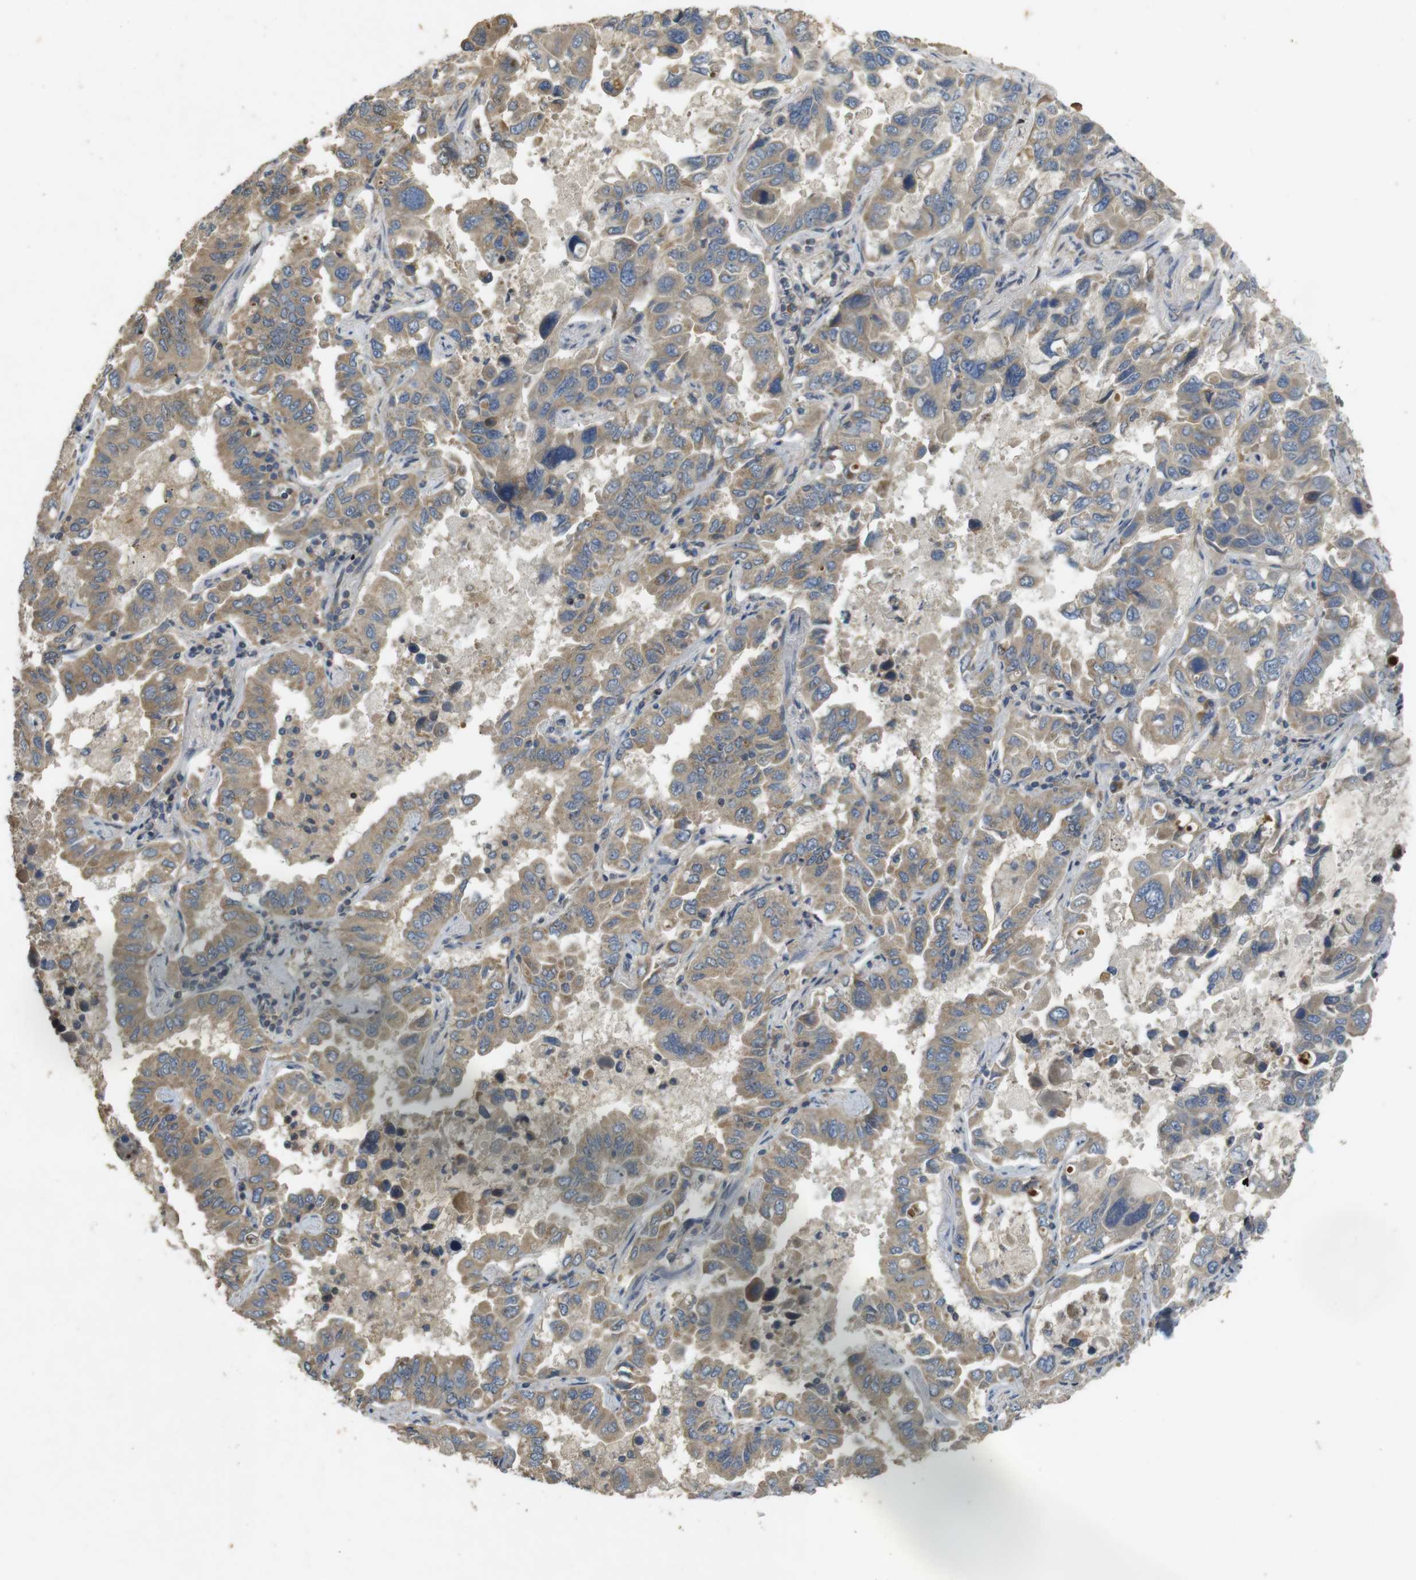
{"staining": {"intensity": "moderate", "quantity": ">75%", "location": "cytoplasmic/membranous"}, "tissue": "lung cancer", "cell_type": "Tumor cells", "image_type": "cancer", "snomed": [{"axis": "morphology", "description": "Adenocarcinoma, NOS"}, {"axis": "topography", "description": "Lung"}], "caption": "This is an image of immunohistochemistry staining of lung adenocarcinoma, which shows moderate positivity in the cytoplasmic/membranous of tumor cells.", "gene": "CLTC", "patient": {"sex": "male", "age": 64}}